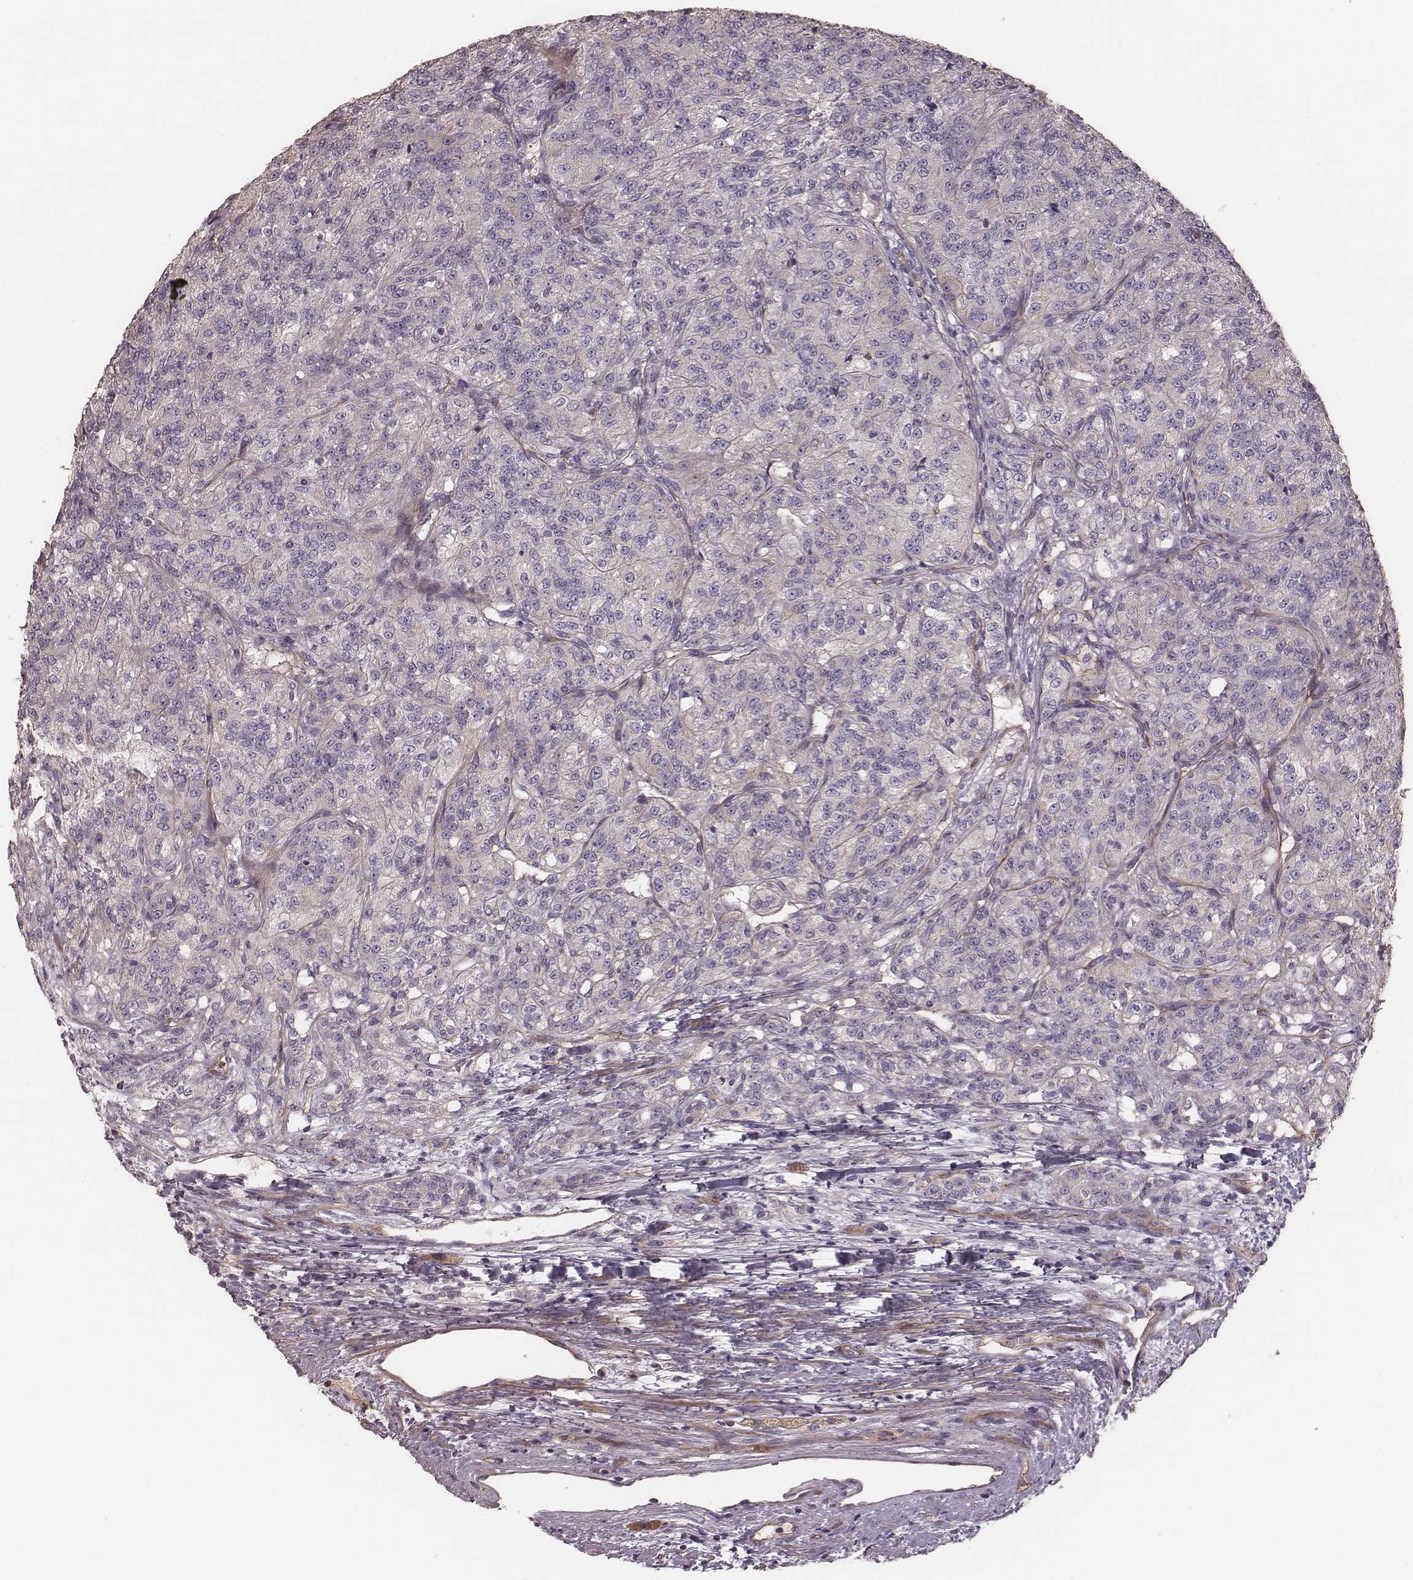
{"staining": {"intensity": "negative", "quantity": "none", "location": "none"}, "tissue": "renal cancer", "cell_type": "Tumor cells", "image_type": "cancer", "snomed": [{"axis": "morphology", "description": "Adenocarcinoma, NOS"}, {"axis": "topography", "description": "Kidney"}], "caption": "This is an immunohistochemistry histopathology image of human adenocarcinoma (renal). There is no positivity in tumor cells.", "gene": "OTOGL", "patient": {"sex": "female", "age": 63}}